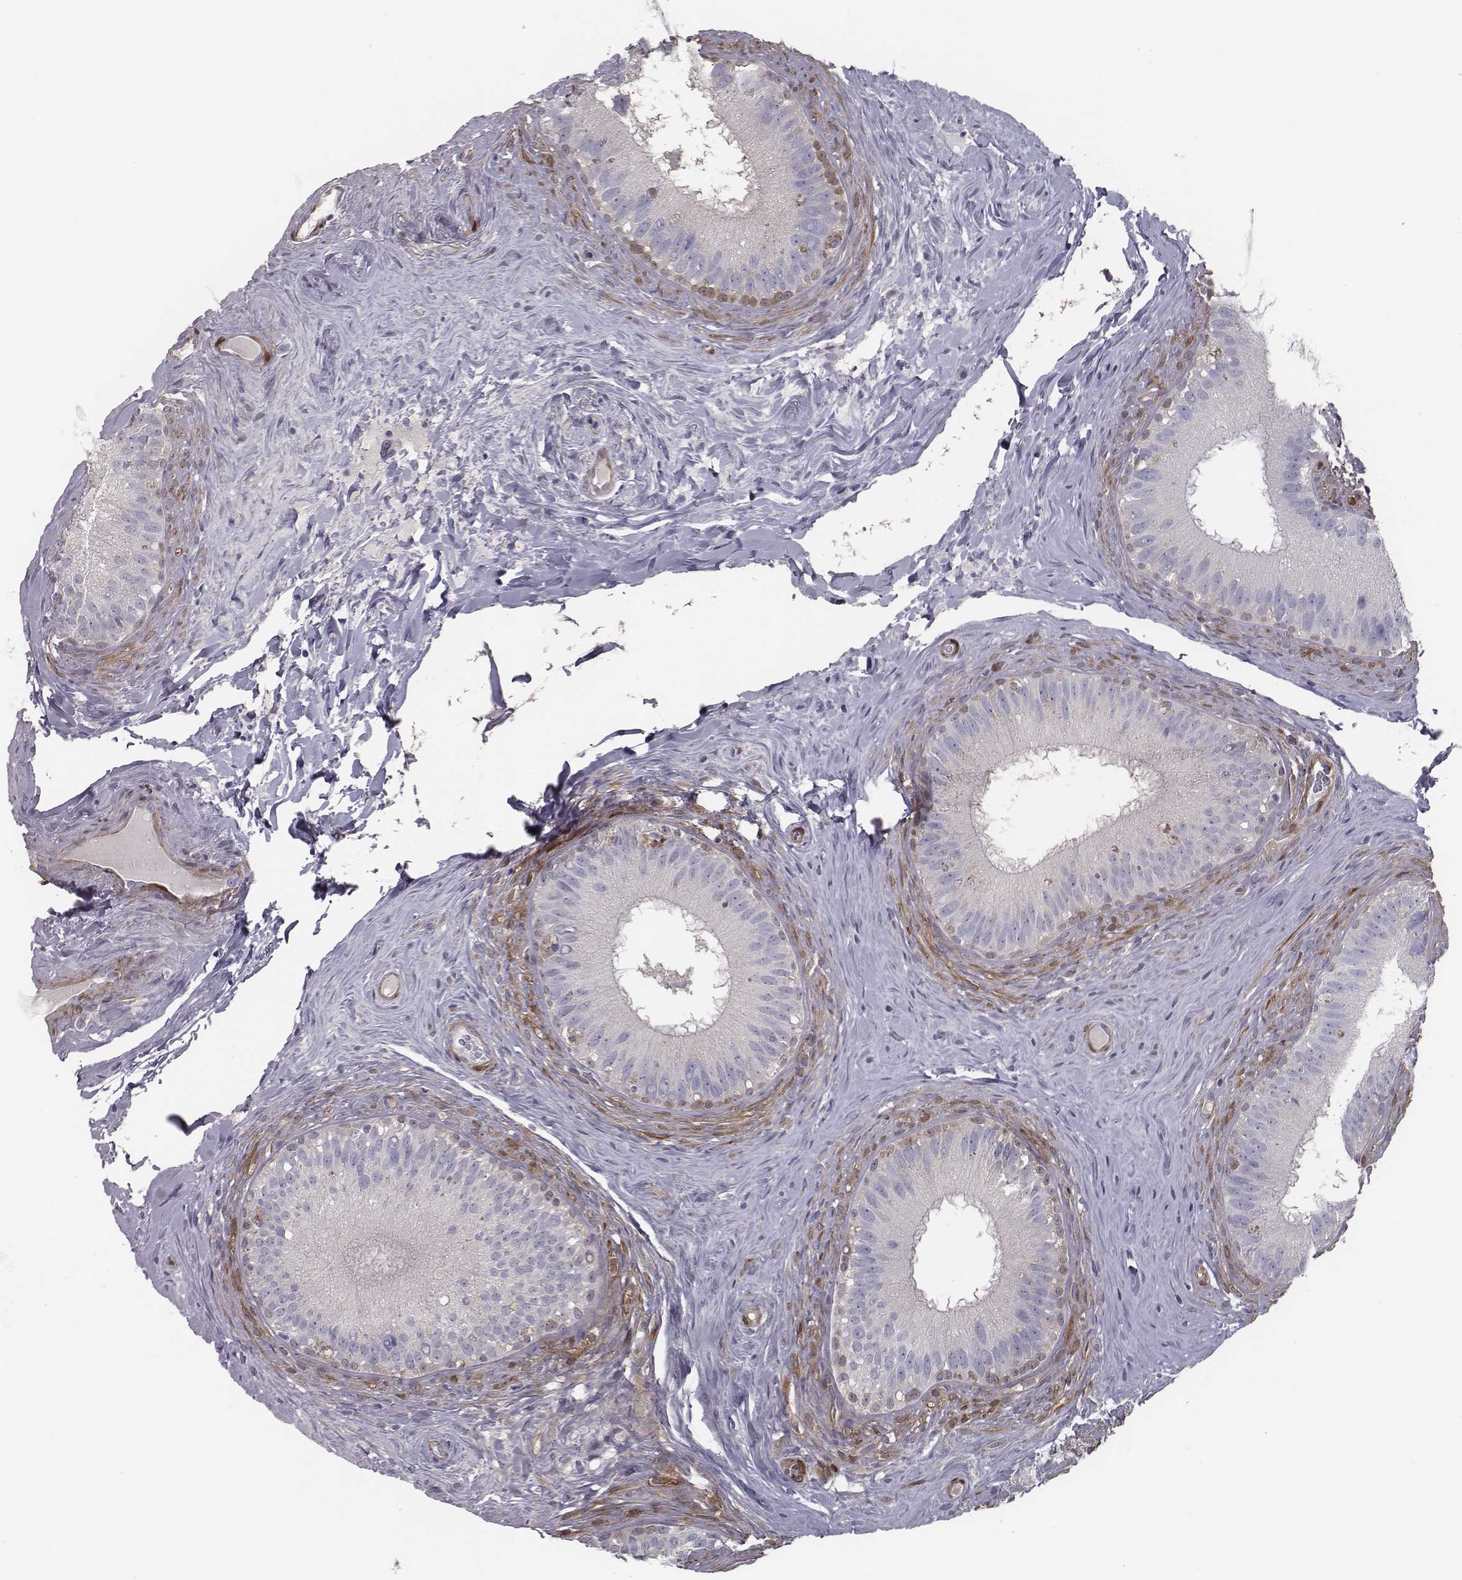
{"staining": {"intensity": "moderate", "quantity": "<25%", "location": "cytoplasmic/membranous"}, "tissue": "epididymis", "cell_type": "Glandular cells", "image_type": "normal", "snomed": [{"axis": "morphology", "description": "Normal tissue, NOS"}, {"axis": "topography", "description": "Epididymis"}], "caption": "IHC (DAB) staining of unremarkable epididymis demonstrates moderate cytoplasmic/membranous protein staining in about <25% of glandular cells. (Brightfield microscopy of DAB IHC at high magnification).", "gene": "ISYNA1", "patient": {"sex": "male", "age": 59}}